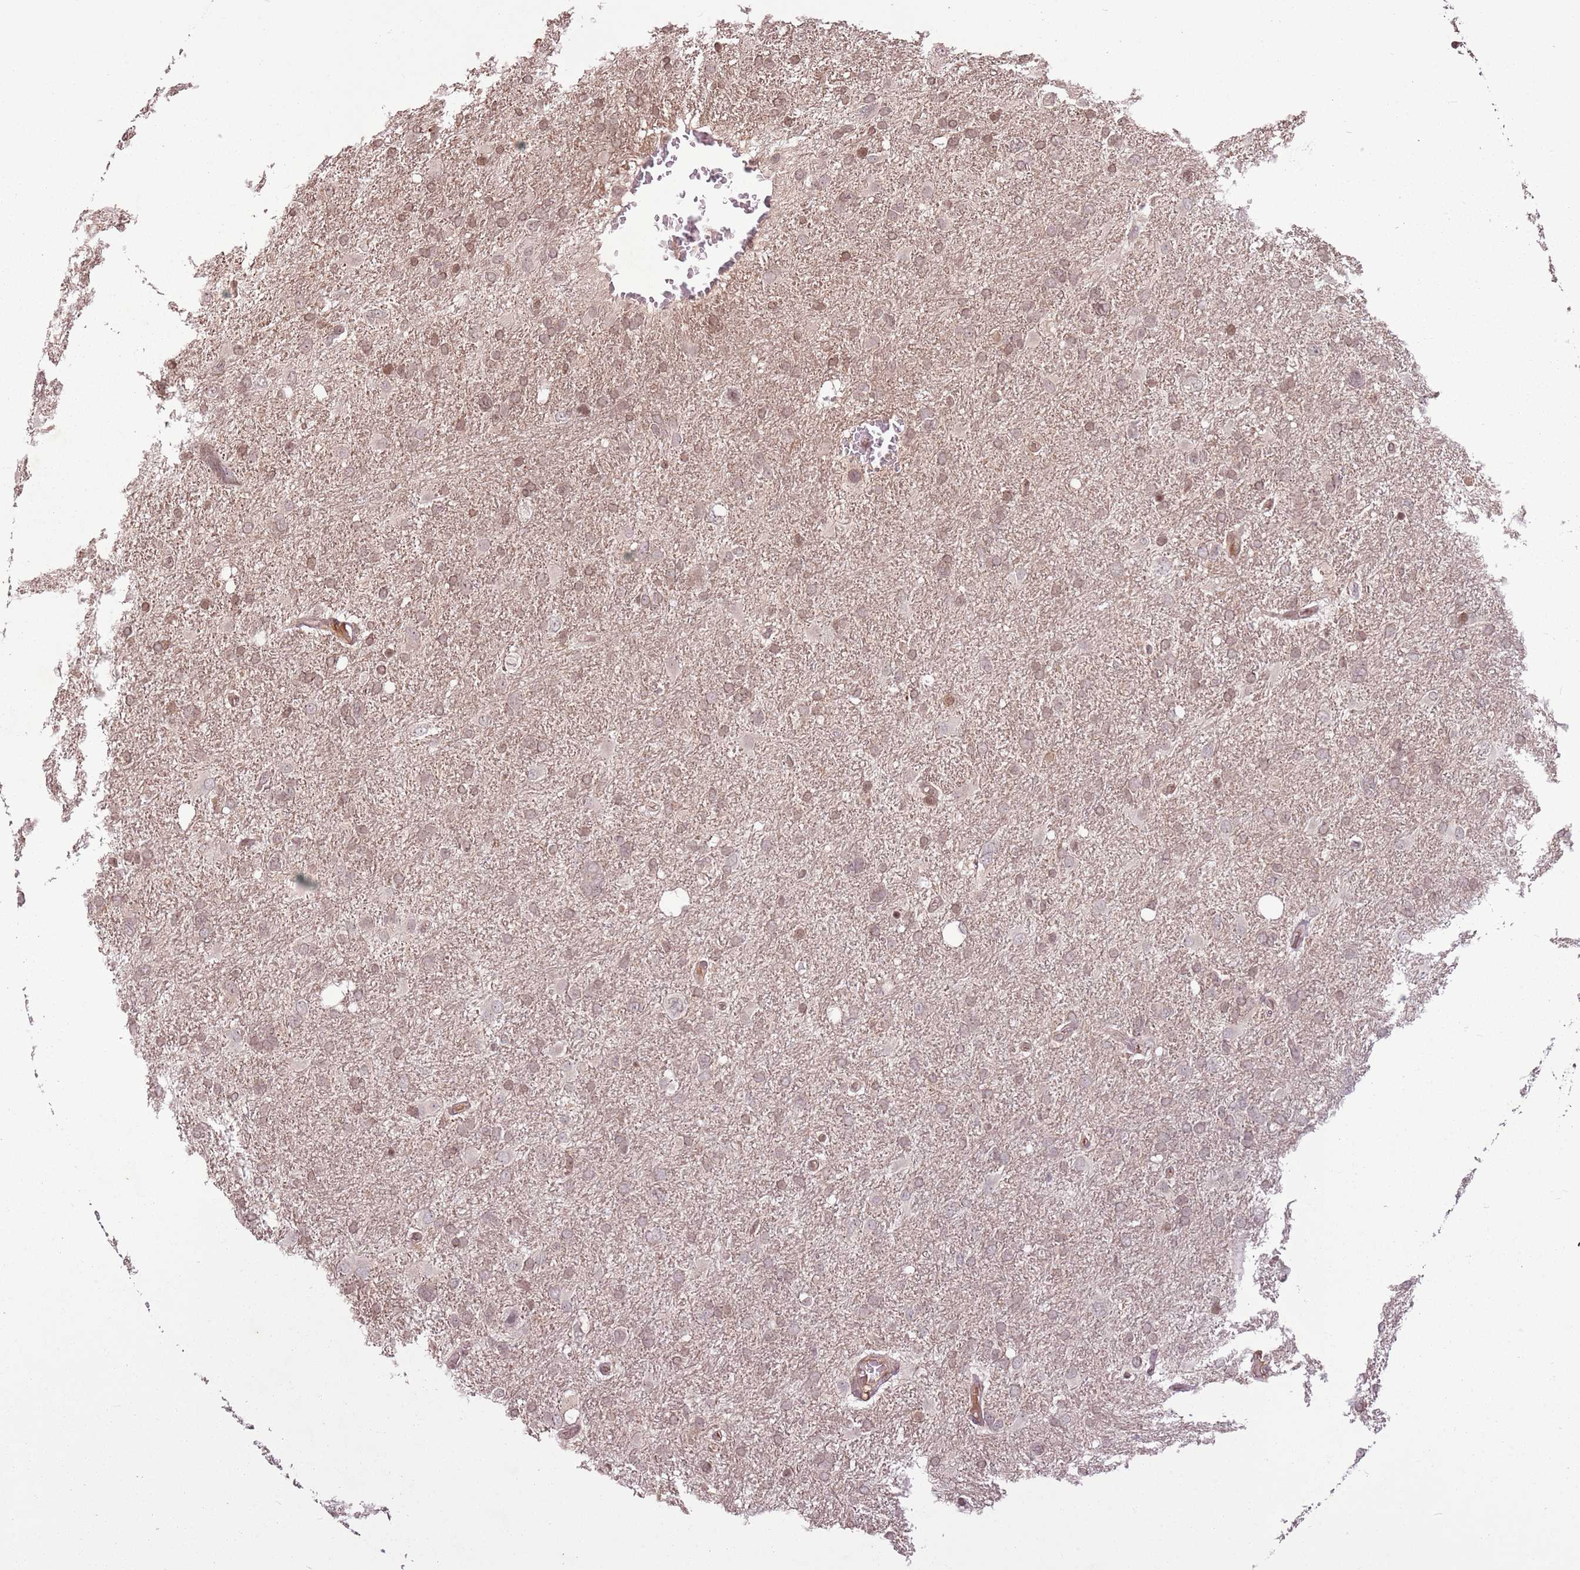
{"staining": {"intensity": "weak", "quantity": "25%-75%", "location": "nuclear"}, "tissue": "glioma", "cell_type": "Tumor cells", "image_type": "cancer", "snomed": [{"axis": "morphology", "description": "Glioma, malignant, High grade"}, {"axis": "topography", "description": "Brain"}], "caption": "A brown stain shows weak nuclear positivity of a protein in human malignant glioma (high-grade) tumor cells.", "gene": "CAPN9", "patient": {"sex": "male", "age": 61}}